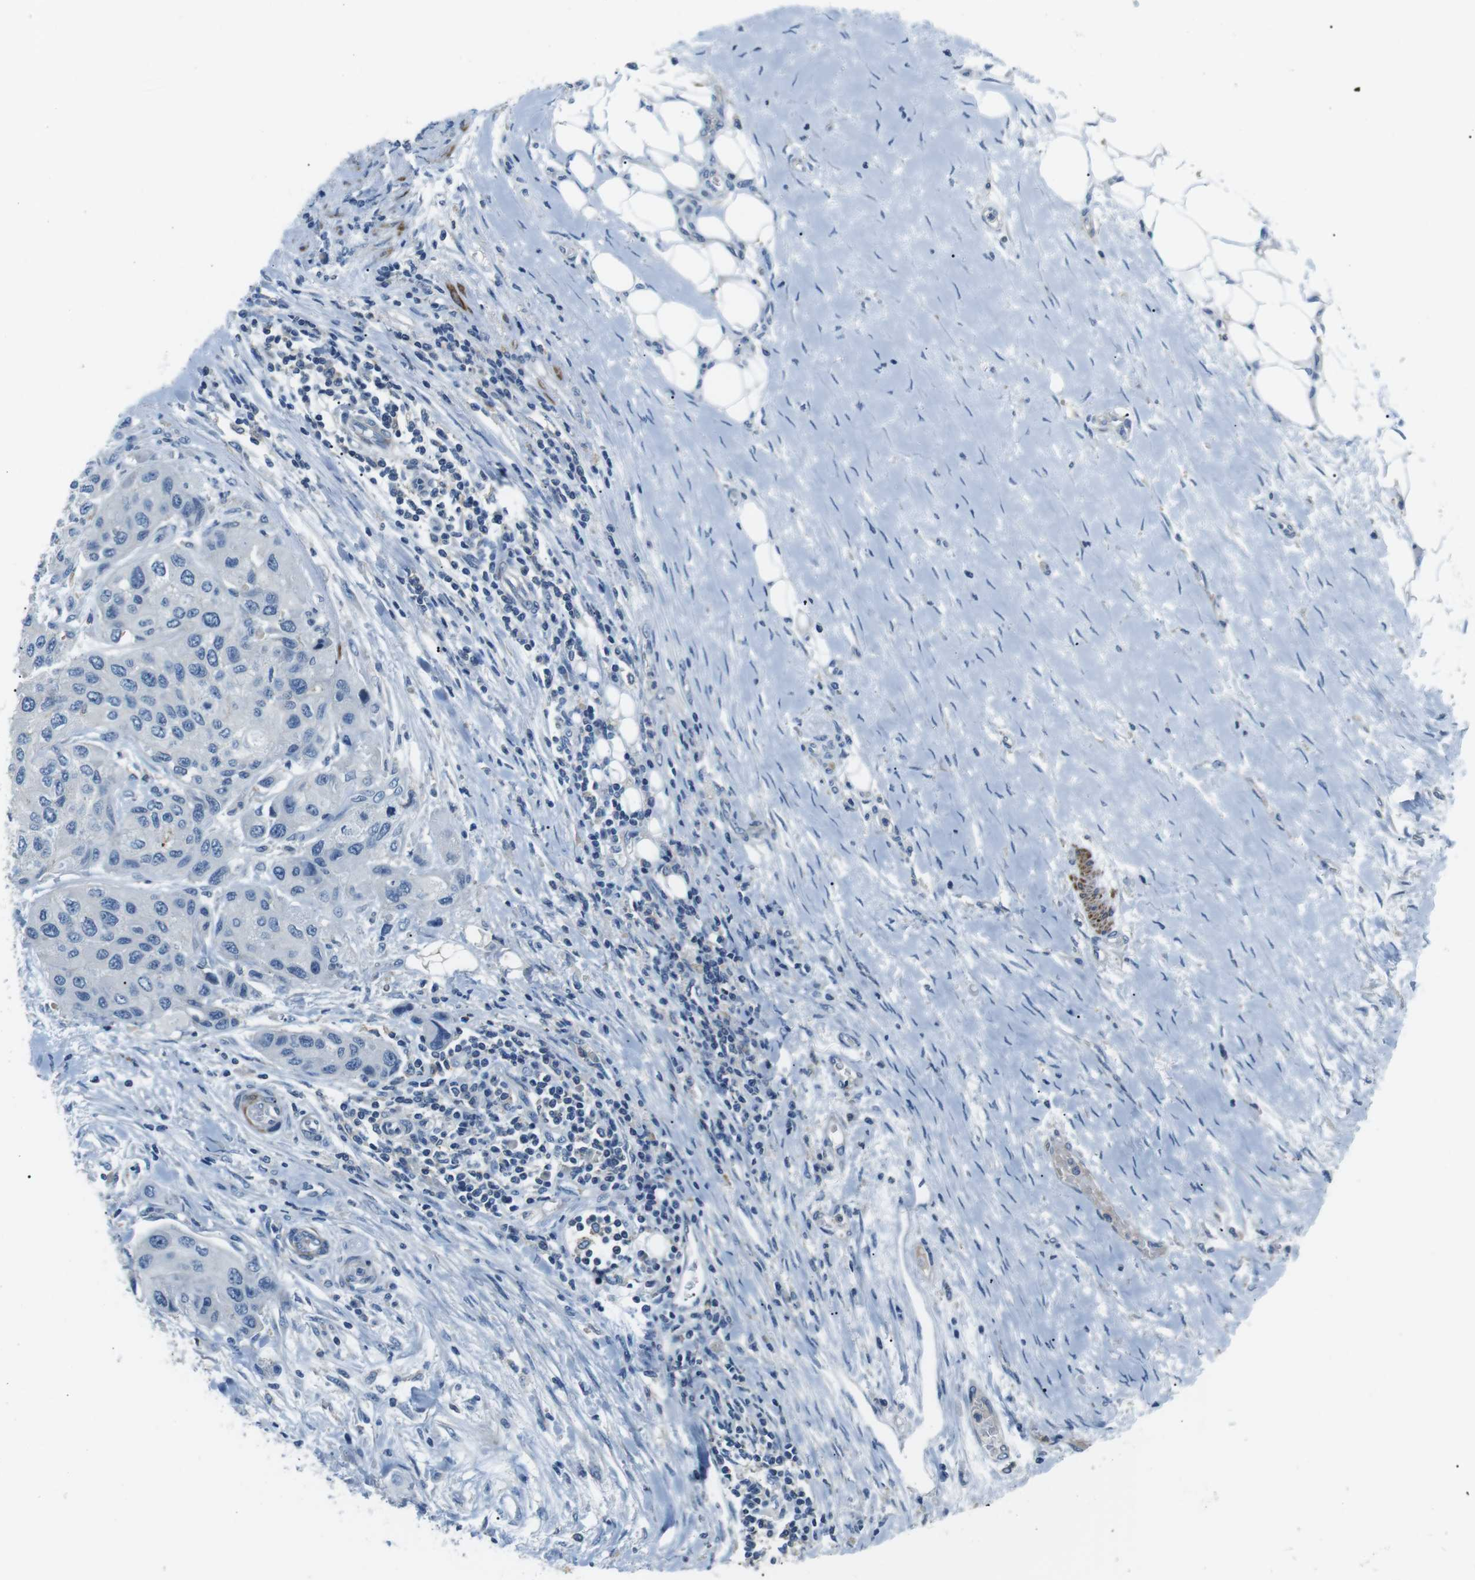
{"staining": {"intensity": "negative", "quantity": "none", "location": "none"}, "tissue": "urothelial cancer", "cell_type": "Tumor cells", "image_type": "cancer", "snomed": [{"axis": "morphology", "description": "Urothelial carcinoma, High grade"}, {"axis": "topography", "description": "Urinary bladder"}], "caption": "Immunohistochemical staining of urothelial cancer demonstrates no significant expression in tumor cells.", "gene": "ARVCF", "patient": {"sex": "female", "age": 56}}